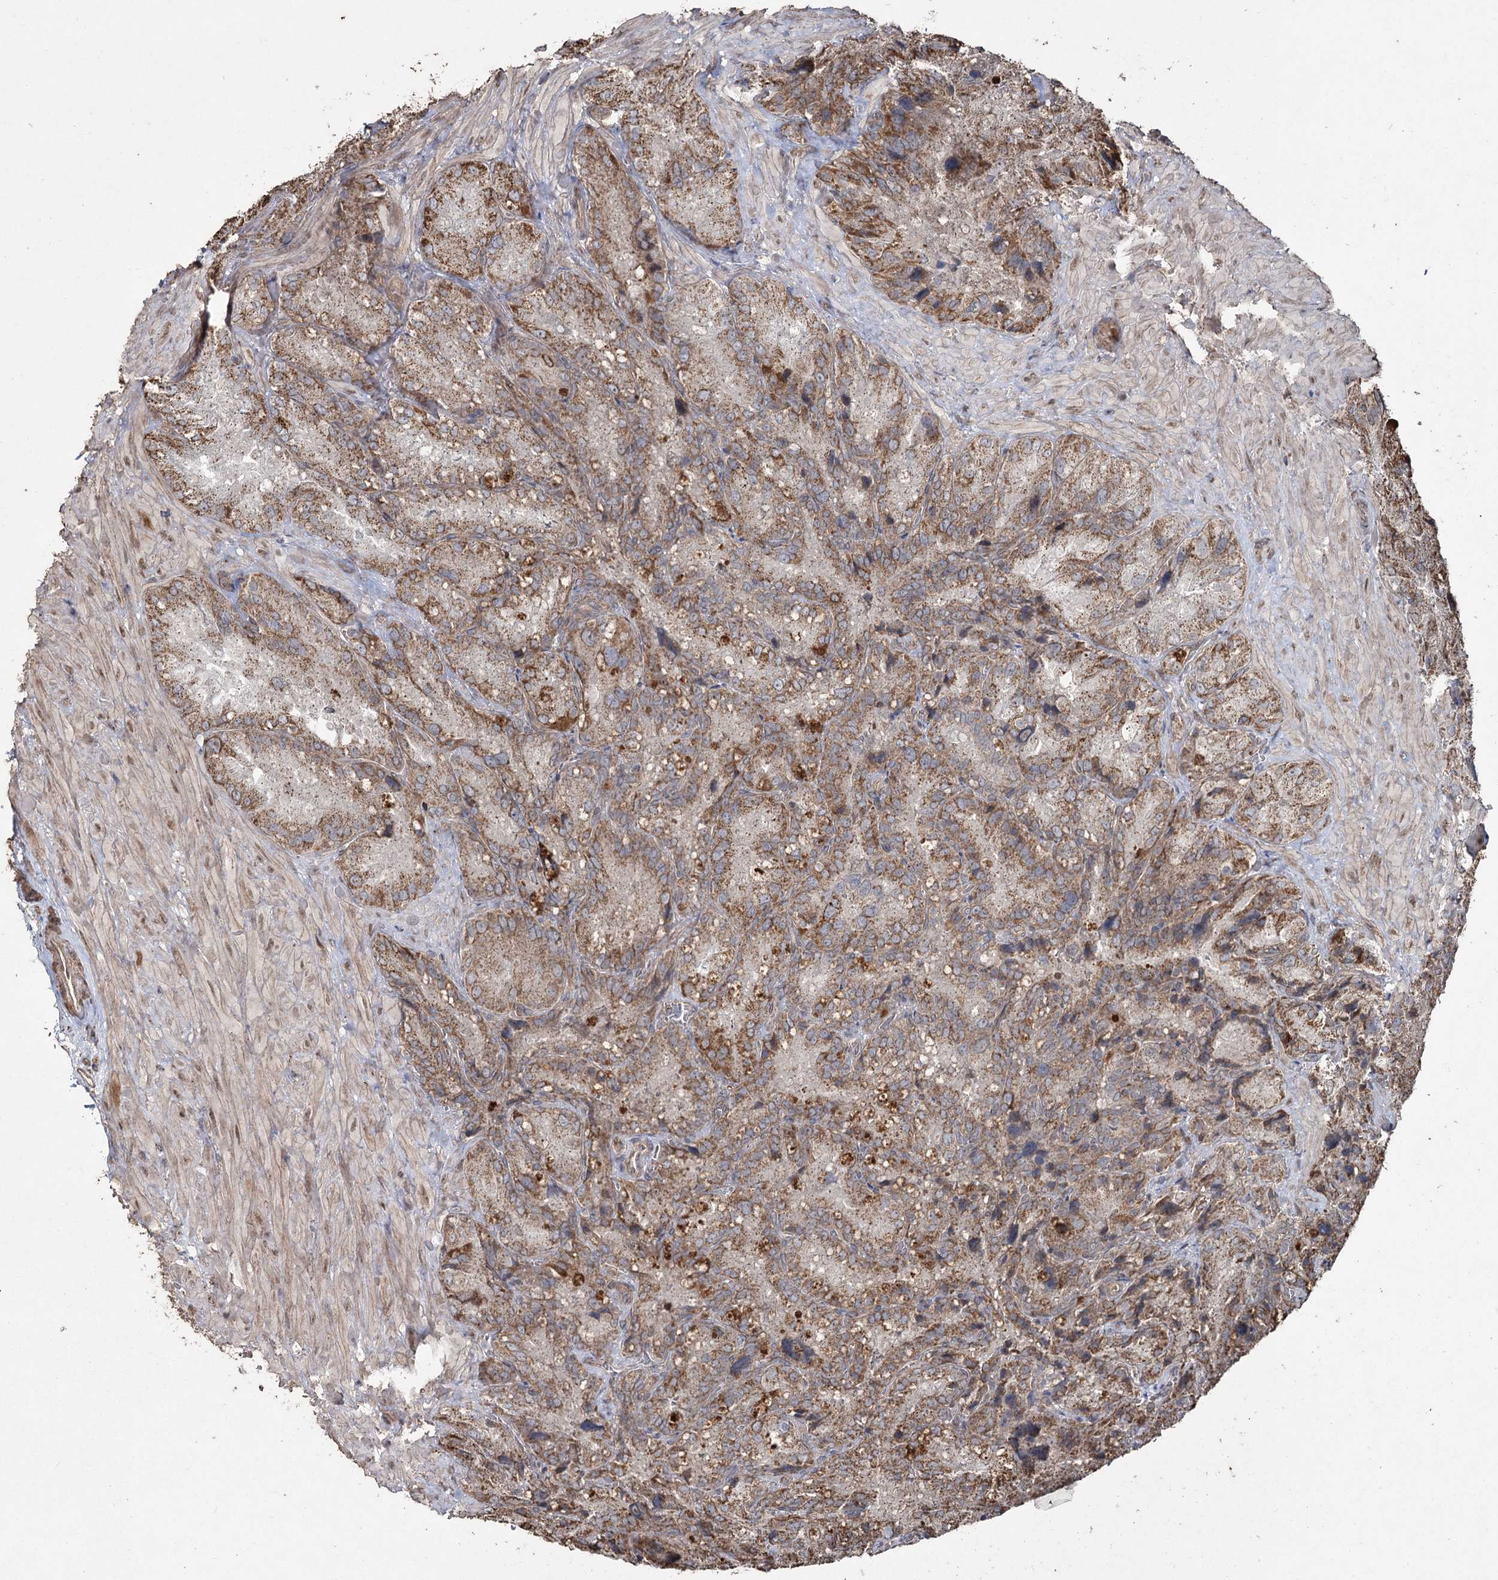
{"staining": {"intensity": "moderate", "quantity": ">75%", "location": "cytoplasmic/membranous"}, "tissue": "seminal vesicle", "cell_type": "Glandular cells", "image_type": "normal", "snomed": [{"axis": "morphology", "description": "Normal tissue, NOS"}, {"axis": "topography", "description": "Seminal veicle"}], "caption": "The micrograph exhibits a brown stain indicating the presence of a protein in the cytoplasmic/membranous of glandular cells in seminal vesicle.", "gene": "SLF2", "patient": {"sex": "male", "age": 62}}